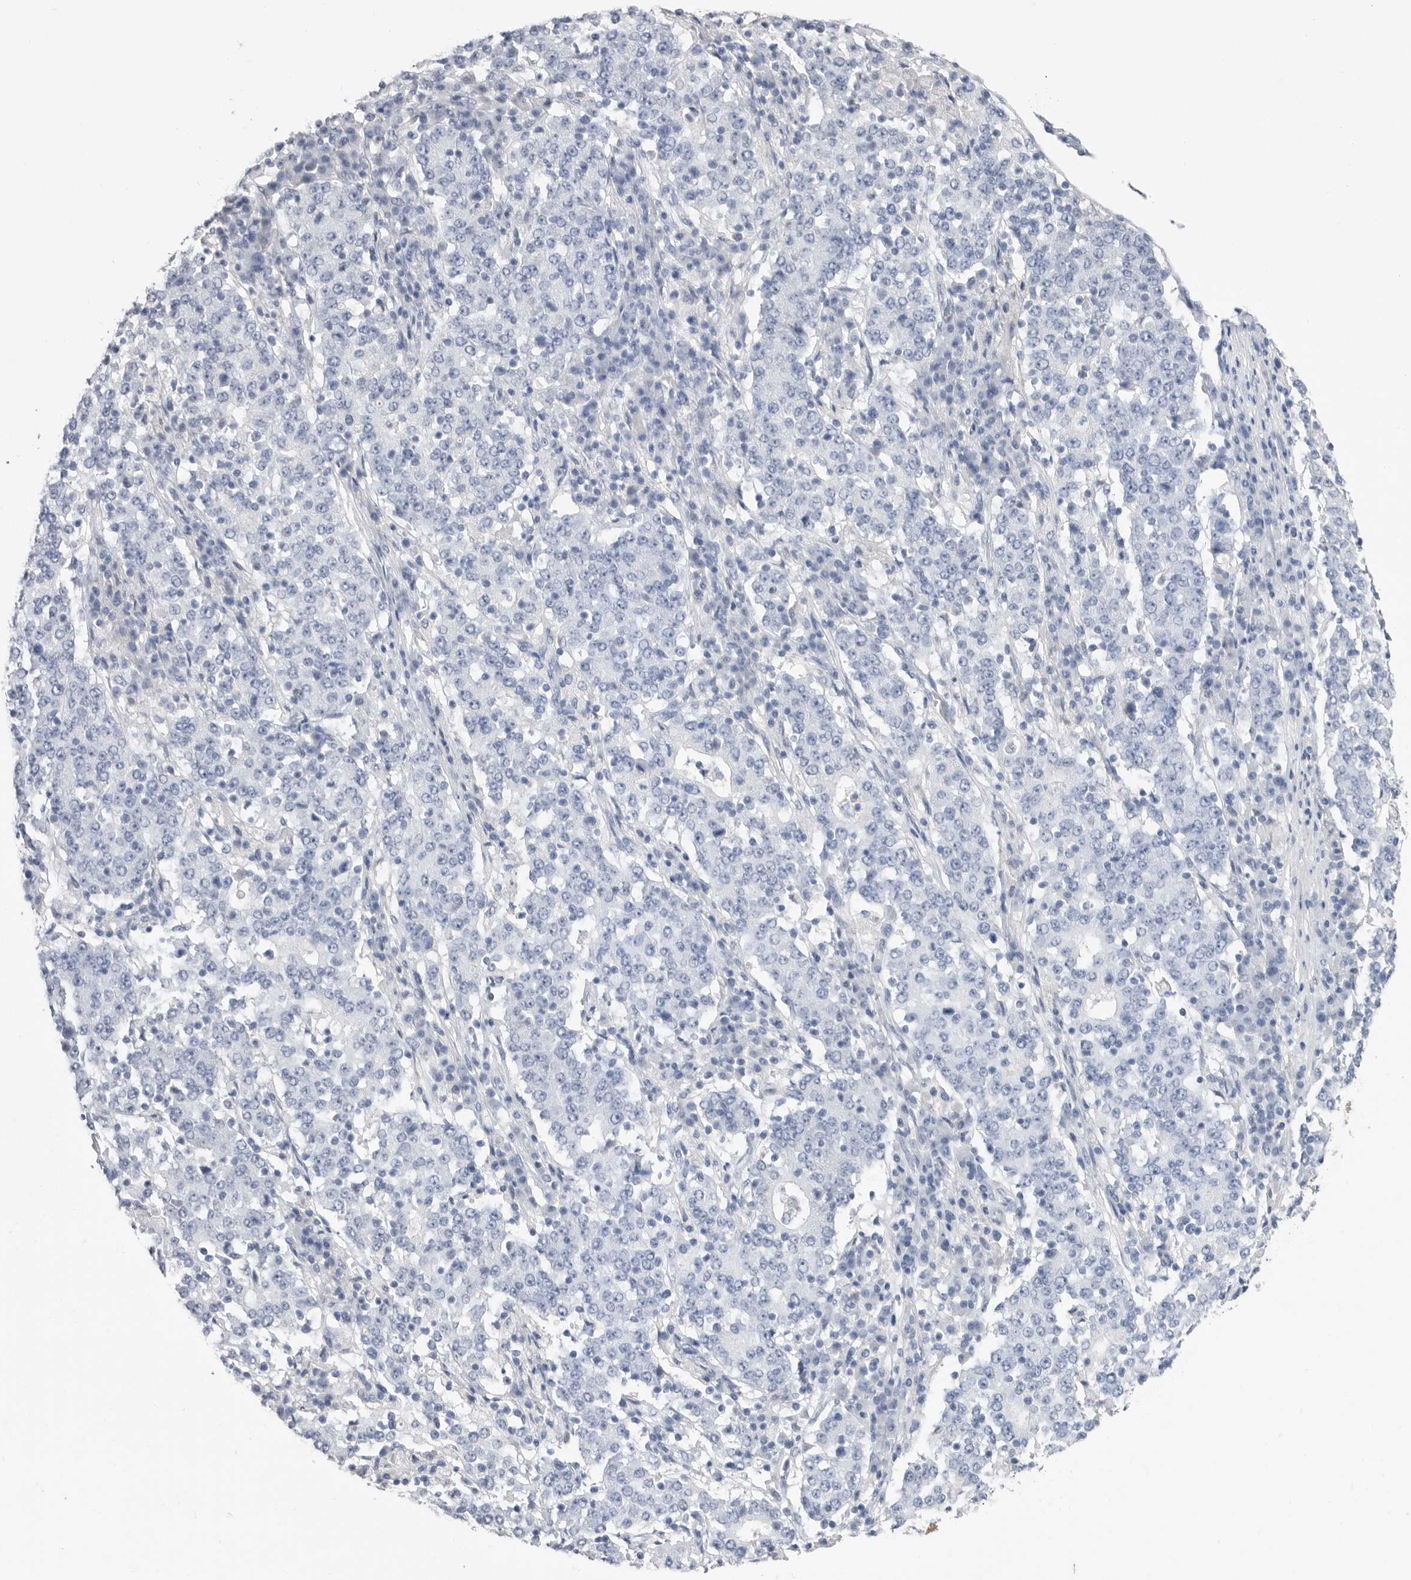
{"staining": {"intensity": "negative", "quantity": "none", "location": "none"}, "tissue": "stomach cancer", "cell_type": "Tumor cells", "image_type": "cancer", "snomed": [{"axis": "morphology", "description": "Adenocarcinoma, NOS"}, {"axis": "topography", "description": "Stomach"}], "caption": "Immunohistochemical staining of stomach adenocarcinoma reveals no significant staining in tumor cells. (Stains: DAB immunohistochemistry with hematoxylin counter stain, Microscopy: brightfield microscopy at high magnification).", "gene": "APOA2", "patient": {"sex": "male", "age": 59}}